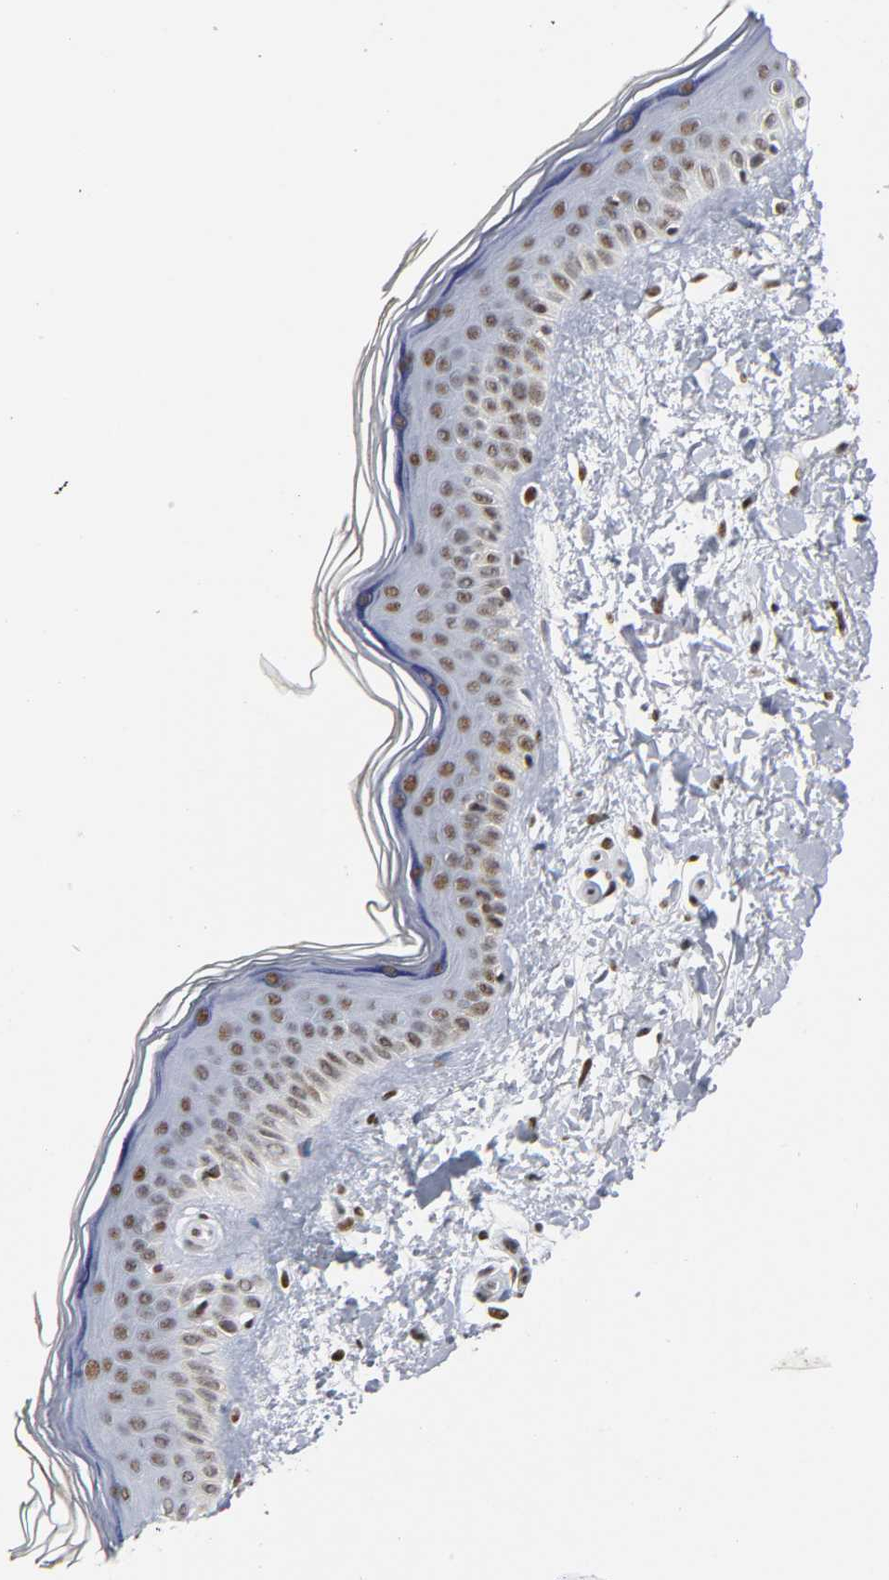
{"staining": {"intensity": "moderate", "quantity": ">75%", "location": "nuclear"}, "tissue": "skin", "cell_type": "Fibroblasts", "image_type": "normal", "snomed": [{"axis": "morphology", "description": "Normal tissue, NOS"}, {"axis": "topography", "description": "Skin"}], "caption": "This micrograph displays immunohistochemistry staining of unremarkable skin, with medium moderate nuclear positivity in about >75% of fibroblasts.", "gene": "CREBBP", "patient": {"sex": "female", "age": 19}}